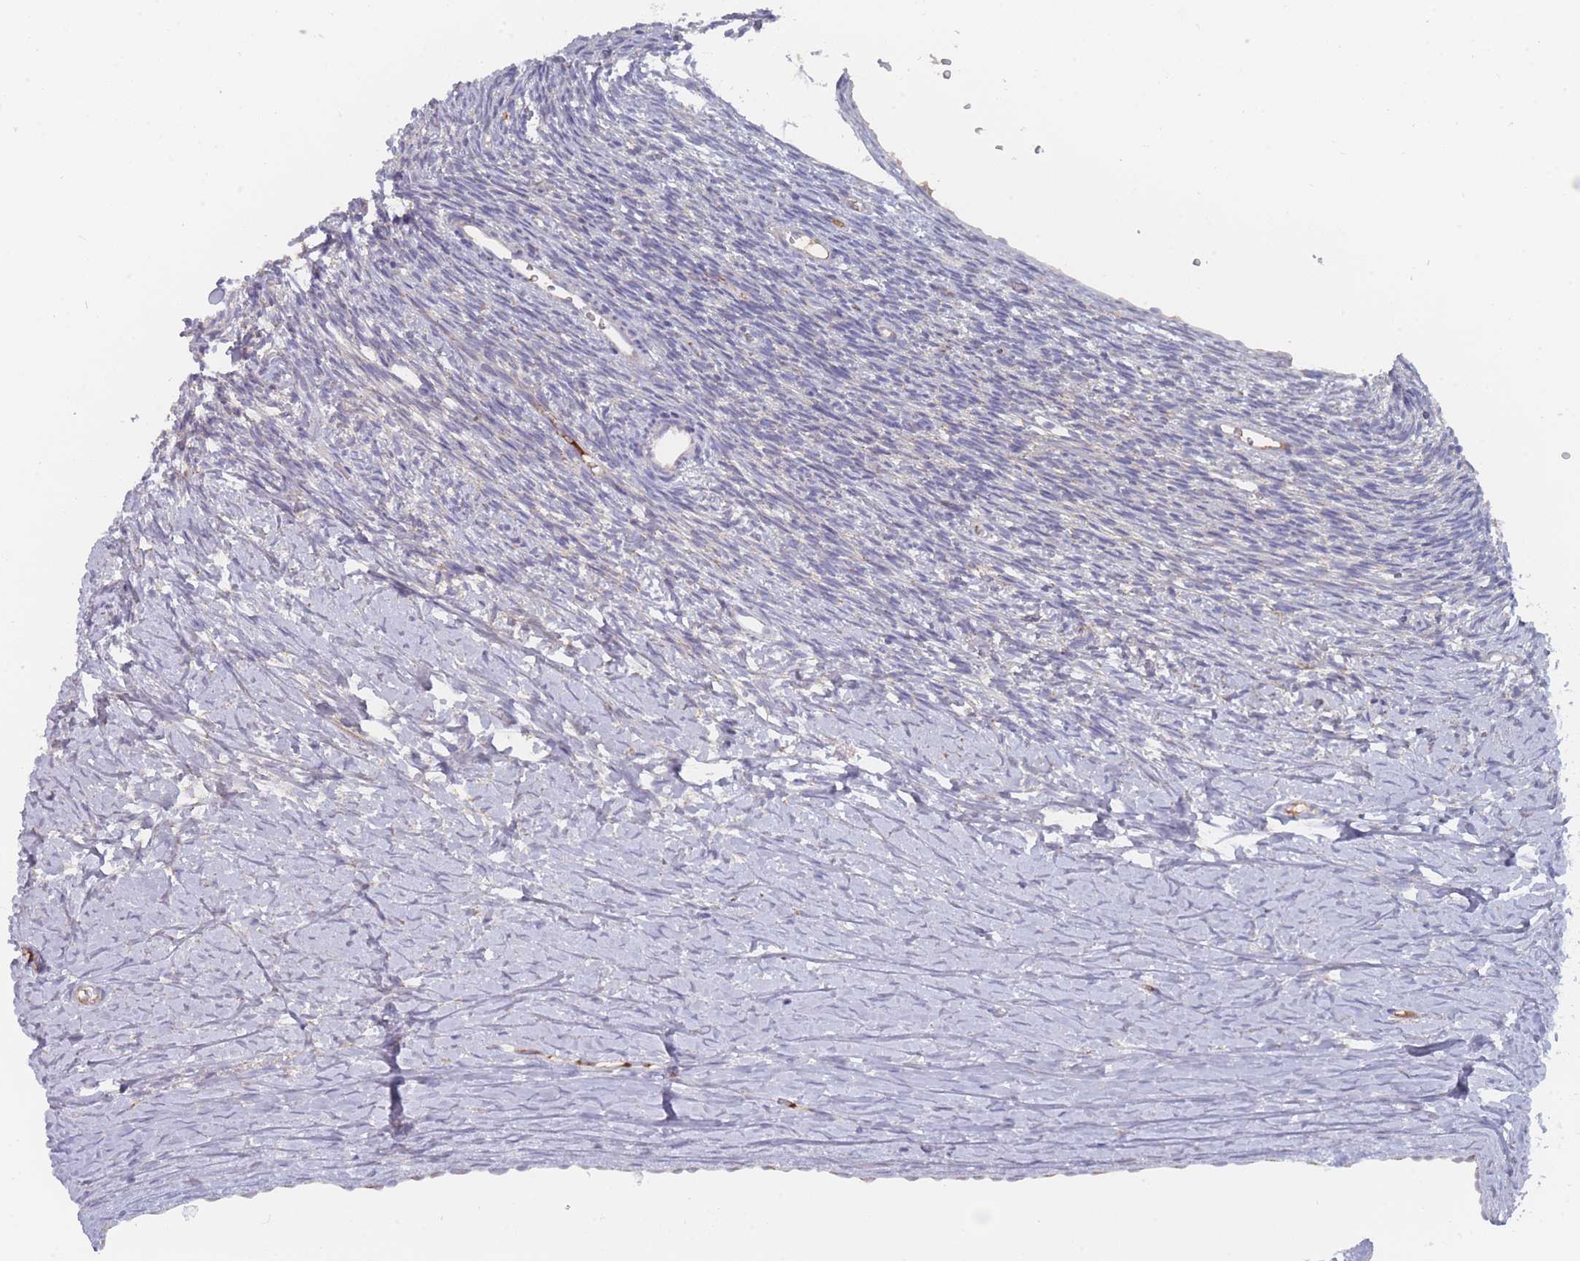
{"staining": {"intensity": "weak", "quantity": "<25%", "location": "cytoplasmic/membranous"}, "tissue": "ovary", "cell_type": "Ovarian stroma cells", "image_type": "normal", "snomed": [{"axis": "morphology", "description": "Normal tissue, NOS"}, {"axis": "topography", "description": "Ovary"}], "caption": "The image demonstrates no staining of ovarian stroma cells in unremarkable ovary.", "gene": "TRARG1", "patient": {"sex": "female", "age": 39}}